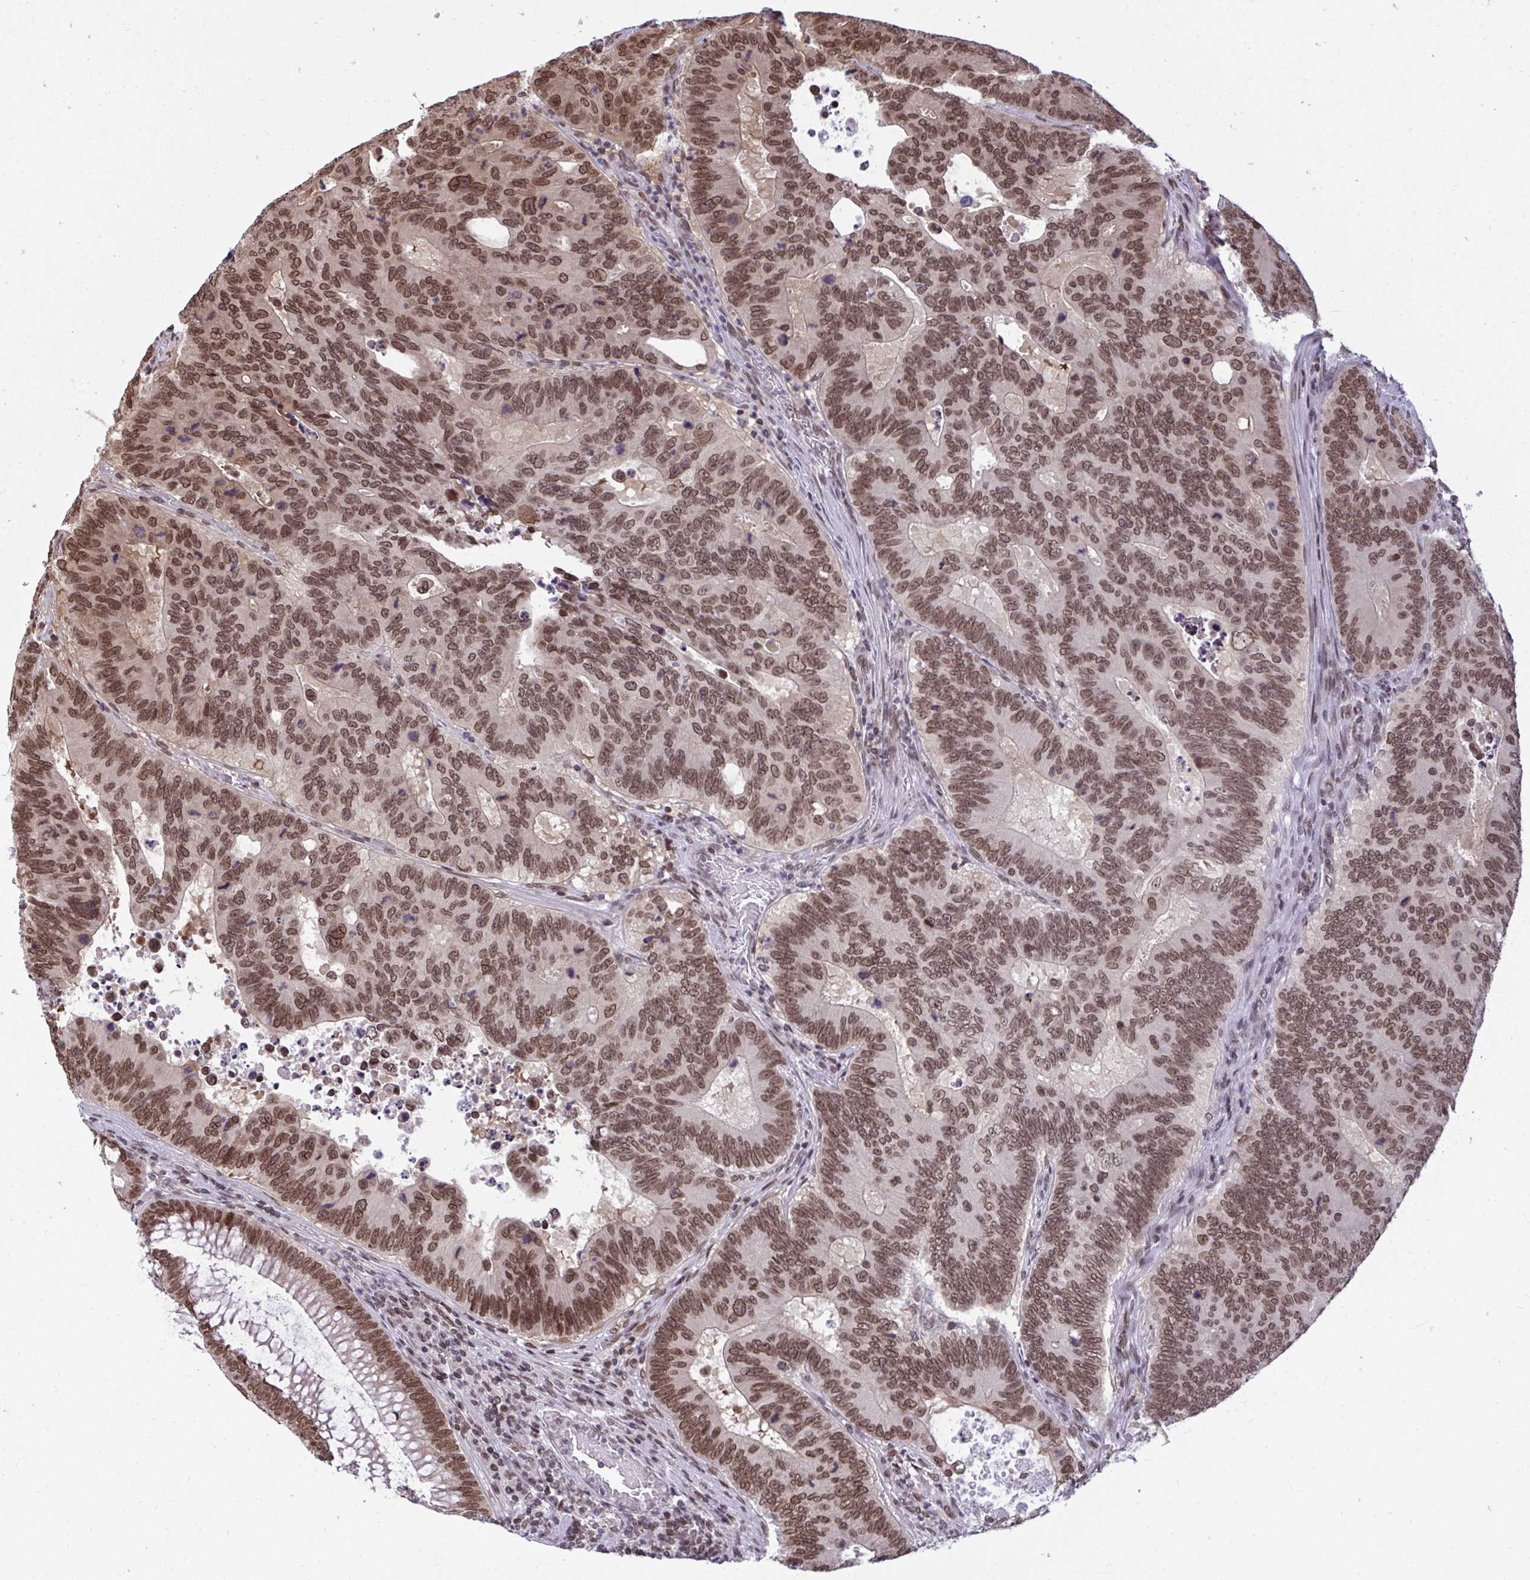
{"staining": {"intensity": "moderate", "quantity": ">75%", "location": "cytoplasmic/membranous,nuclear"}, "tissue": "colorectal cancer", "cell_type": "Tumor cells", "image_type": "cancer", "snomed": [{"axis": "morphology", "description": "Adenocarcinoma, NOS"}, {"axis": "topography", "description": "Colon"}], "caption": "Protein expression analysis of human colorectal cancer reveals moderate cytoplasmic/membranous and nuclear expression in about >75% of tumor cells. Immunohistochemistry (ihc) stains the protein in brown and the nuclei are stained blue.", "gene": "JPT1", "patient": {"sex": "male", "age": 62}}